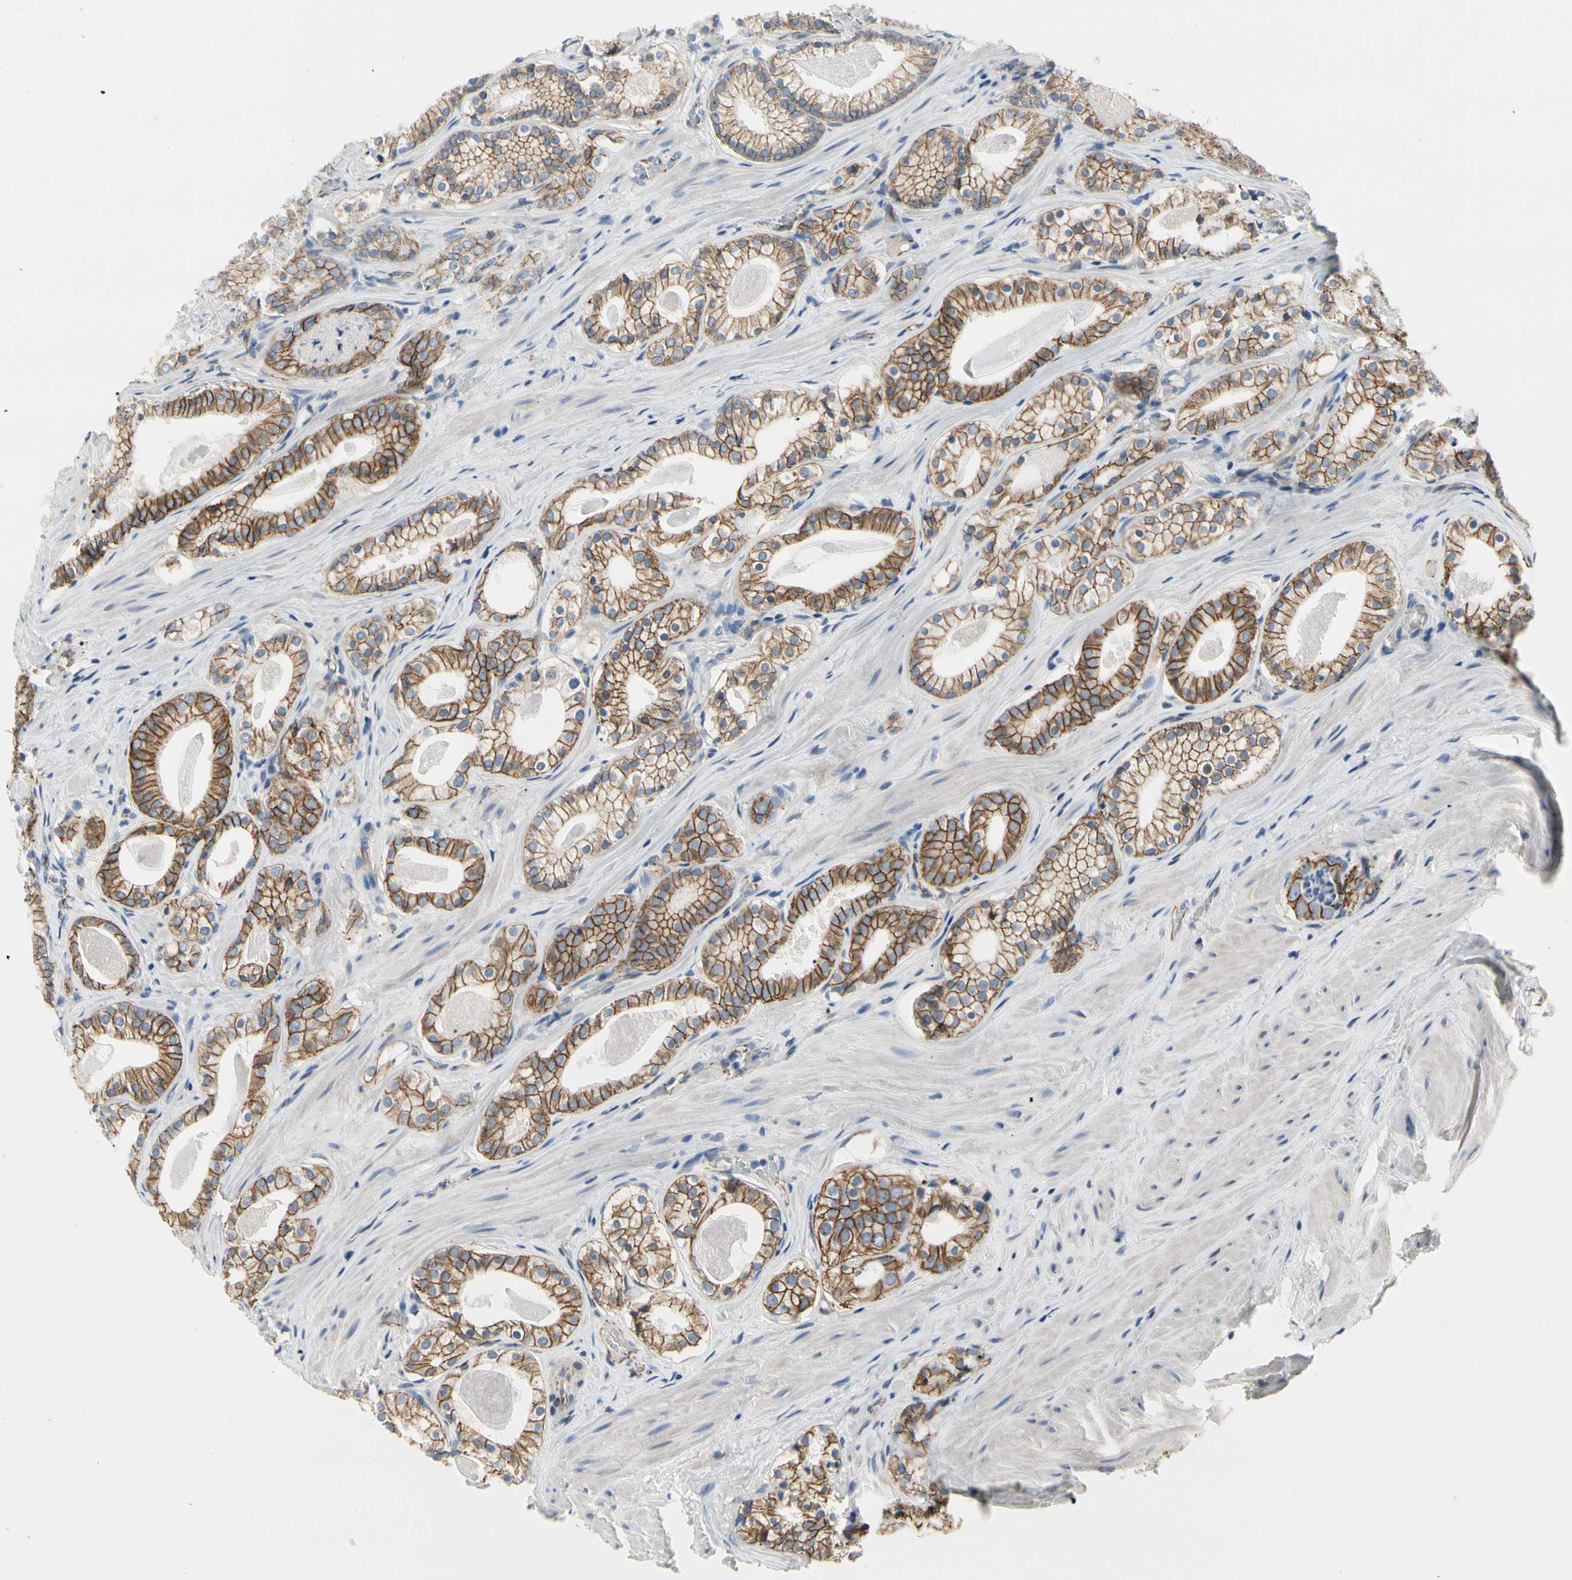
{"staining": {"intensity": "moderate", "quantity": "25%-75%", "location": "cytoplasmic/membranous"}, "tissue": "prostate cancer", "cell_type": "Tumor cells", "image_type": "cancer", "snomed": [{"axis": "morphology", "description": "Adenocarcinoma, Low grade"}, {"axis": "topography", "description": "Prostate"}], "caption": "Moderate cytoplasmic/membranous protein staining is appreciated in approximately 25%-75% of tumor cells in prostate cancer (adenocarcinoma (low-grade)). (IHC, brightfield microscopy, high magnification).", "gene": "LGR6", "patient": {"sex": "male", "age": 59}}